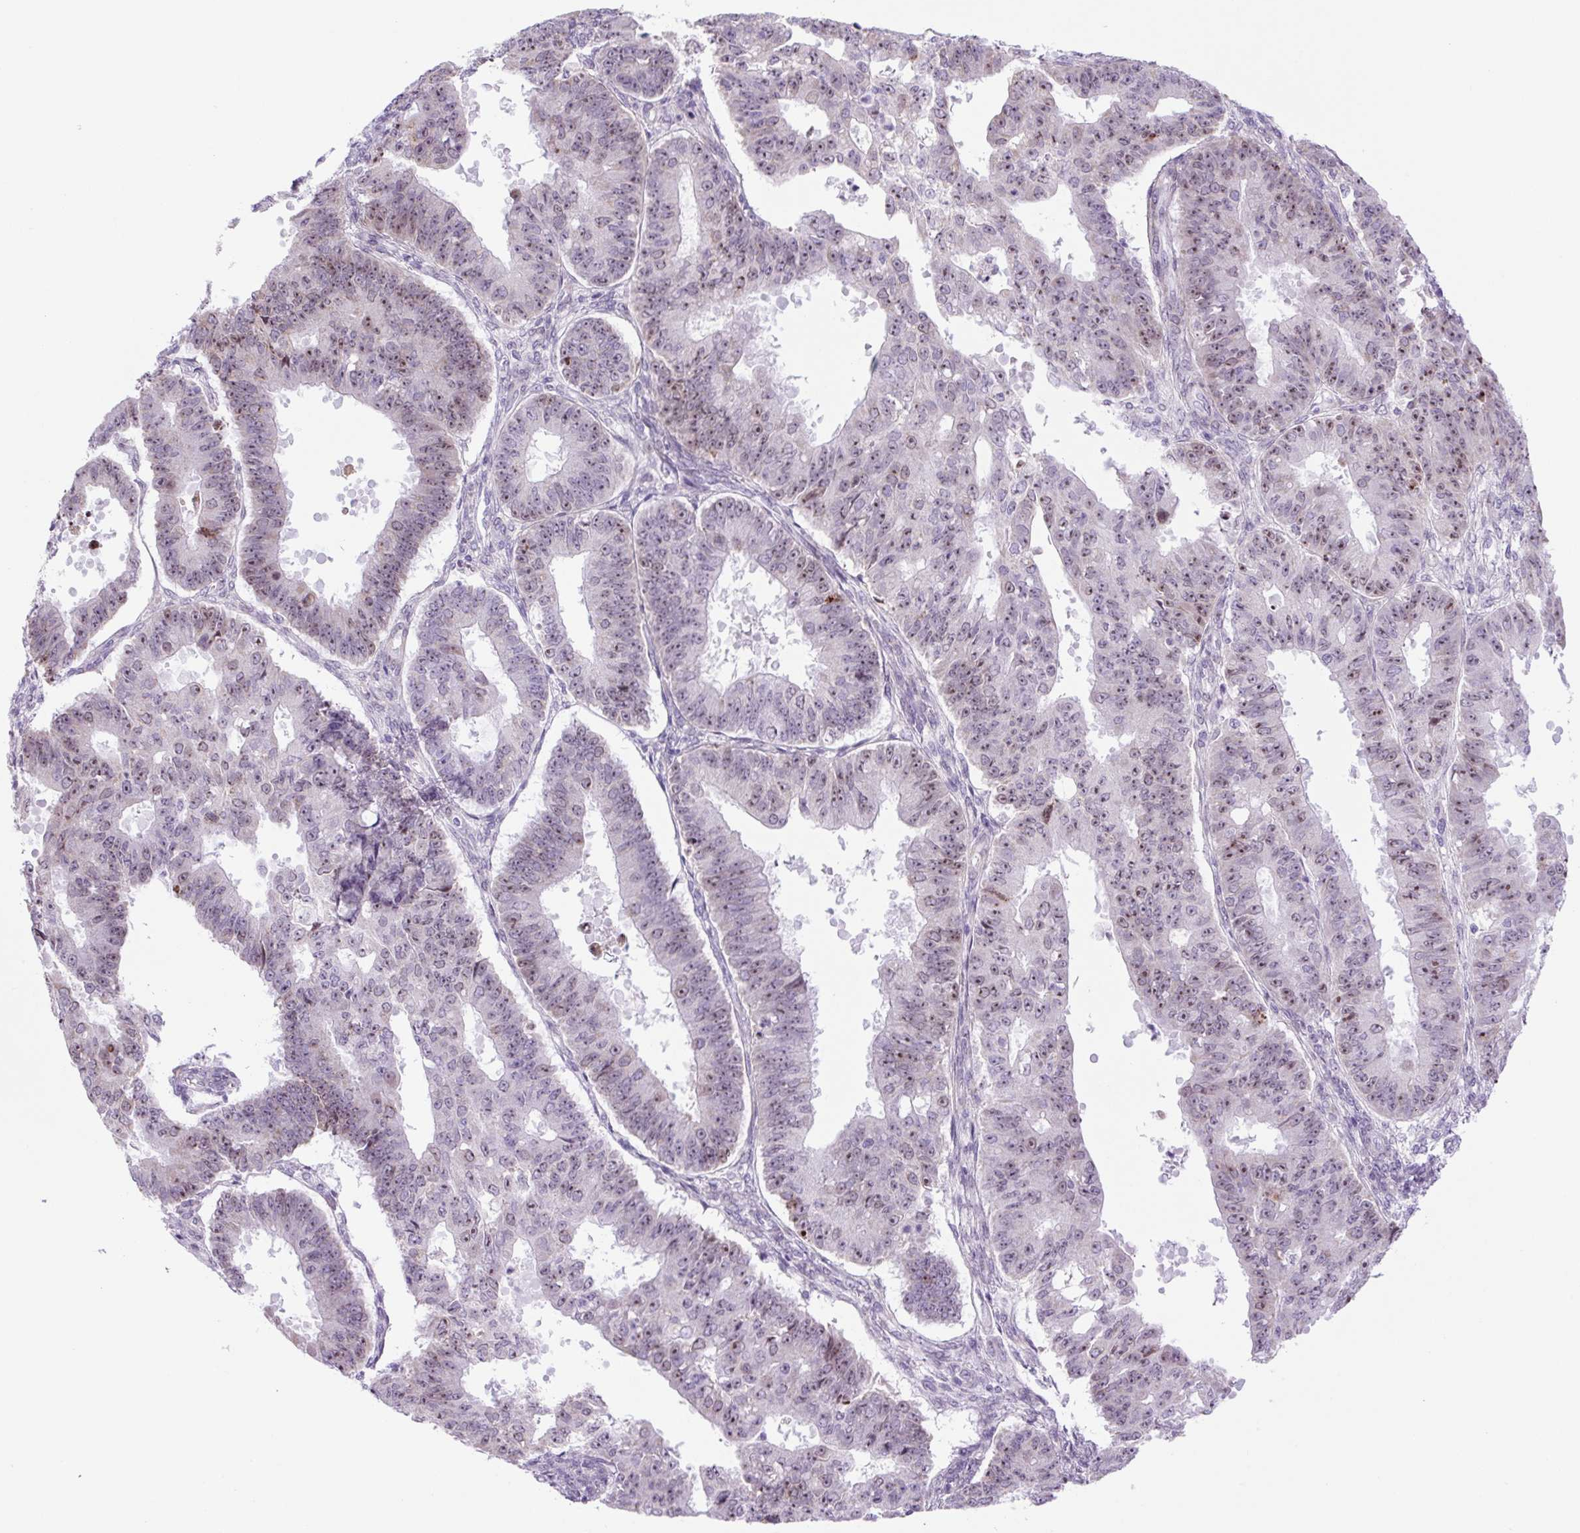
{"staining": {"intensity": "moderate", "quantity": "25%-75%", "location": "nuclear"}, "tissue": "ovarian cancer", "cell_type": "Tumor cells", "image_type": "cancer", "snomed": [{"axis": "morphology", "description": "Carcinoma, endometroid"}, {"axis": "topography", "description": "Appendix"}, {"axis": "topography", "description": "Ovary"}], "caption": "DAB immunohistochemical staining of endometroid carcinoma (ovarian) demonstrates moderate nuclear protein positivity in approximately 25%-75% of tumor cells. (Brightfield microscopy of DAB IHC at high magnification).", "gene": "RRS1", "patient": {"sex": "female", "age": 42}}